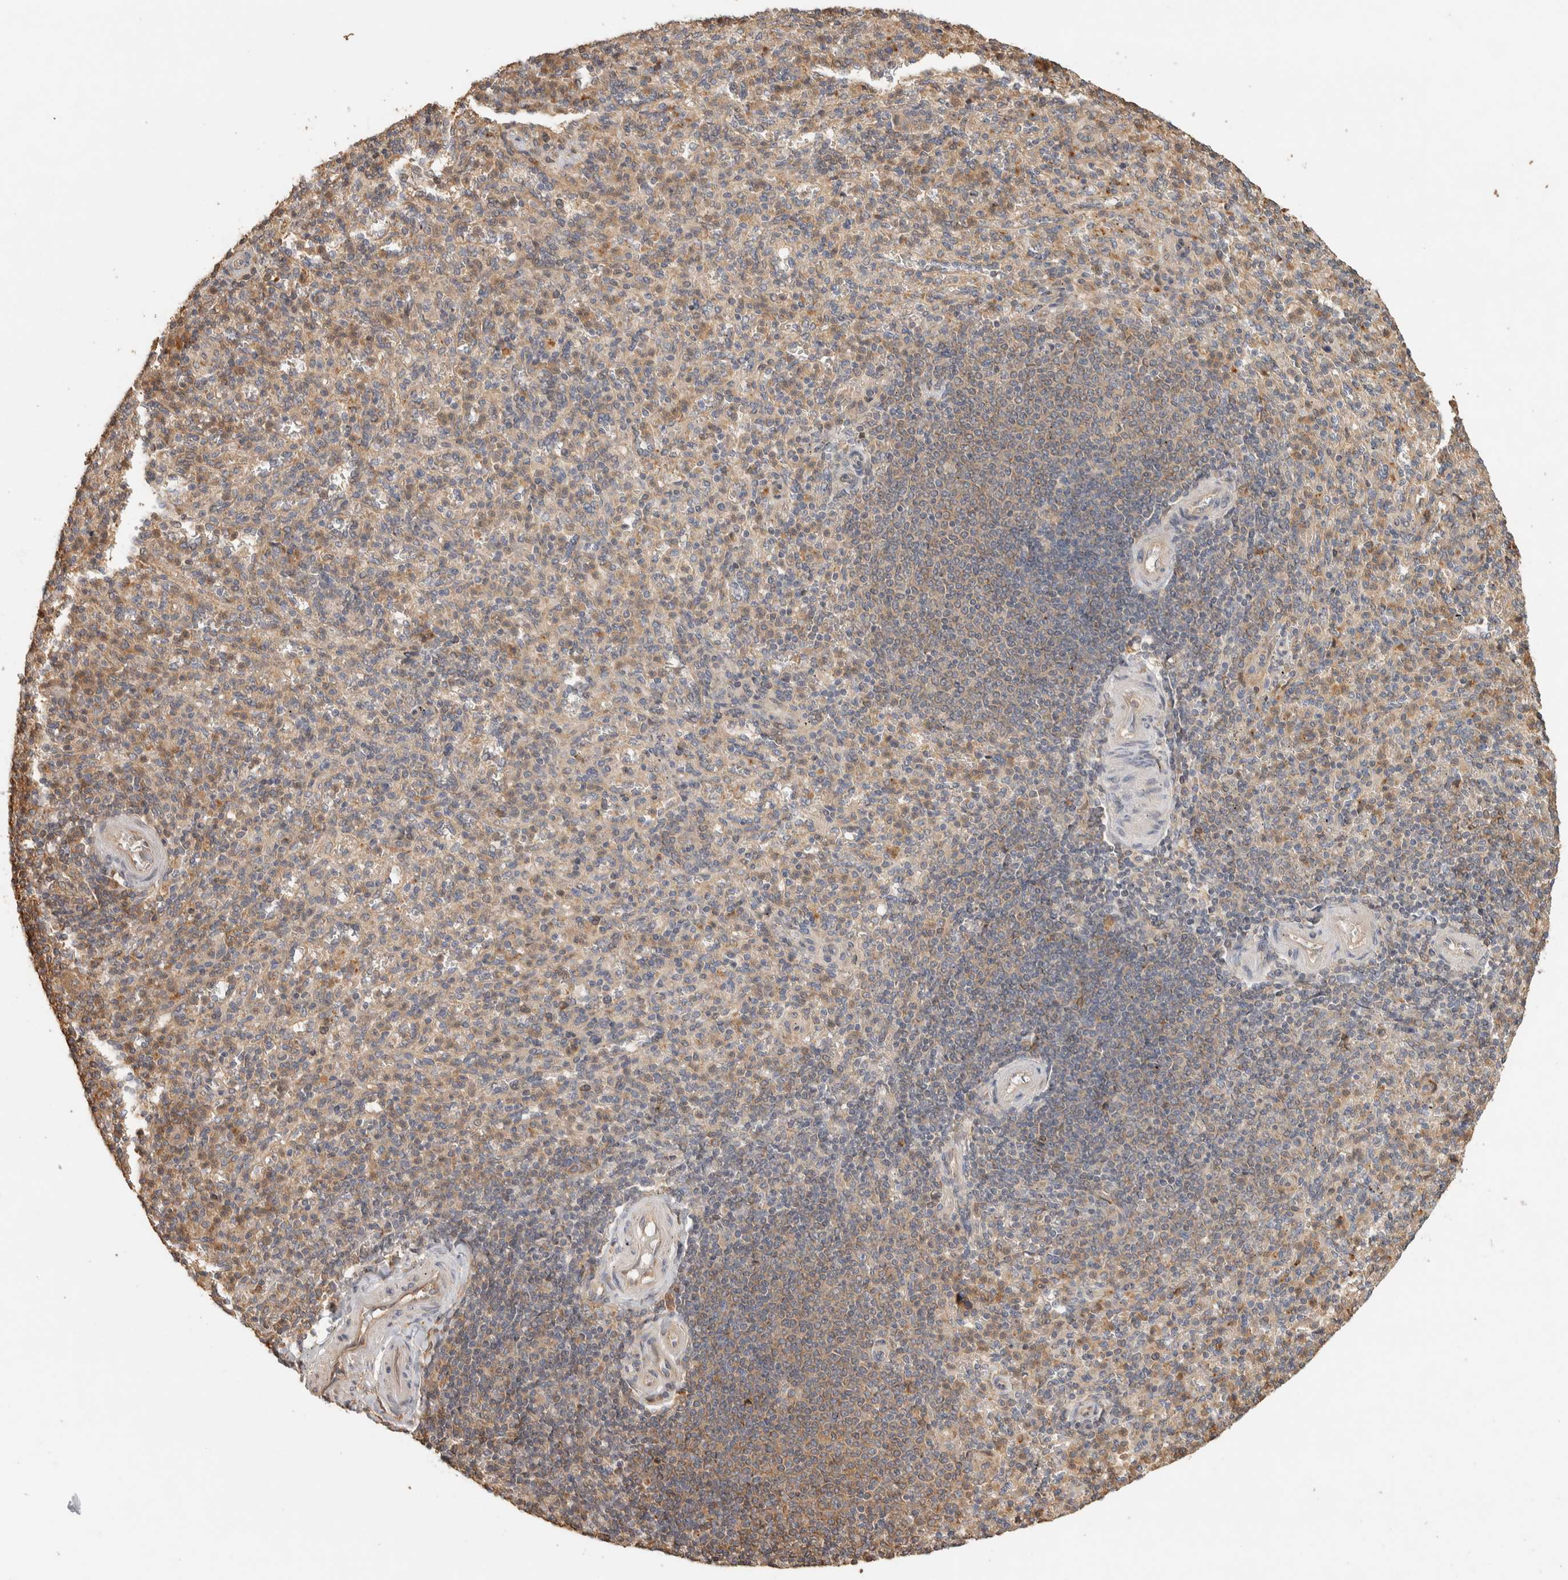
{"staining": {"intensity": "moderate", "quantity": "25%-75%", "location": "cytoplasmic/membranous"}, "tissue": "spleen", "cell_type": "Cells in red pulp", "image_type": "normal", "snomed": [{"axis": "morphology", "description": "Normal tissue, NOS"}, {"axis": "topography", "description": "Spleen"}], "caption": "IHC of normal spleen demonstrates medium levels of moderate cytoplasmic/membranous staining in approximately 25%-75% of cells in red pulp.", "gene": "EXOC7", "patient": {"sex": "male", "age": 36}}